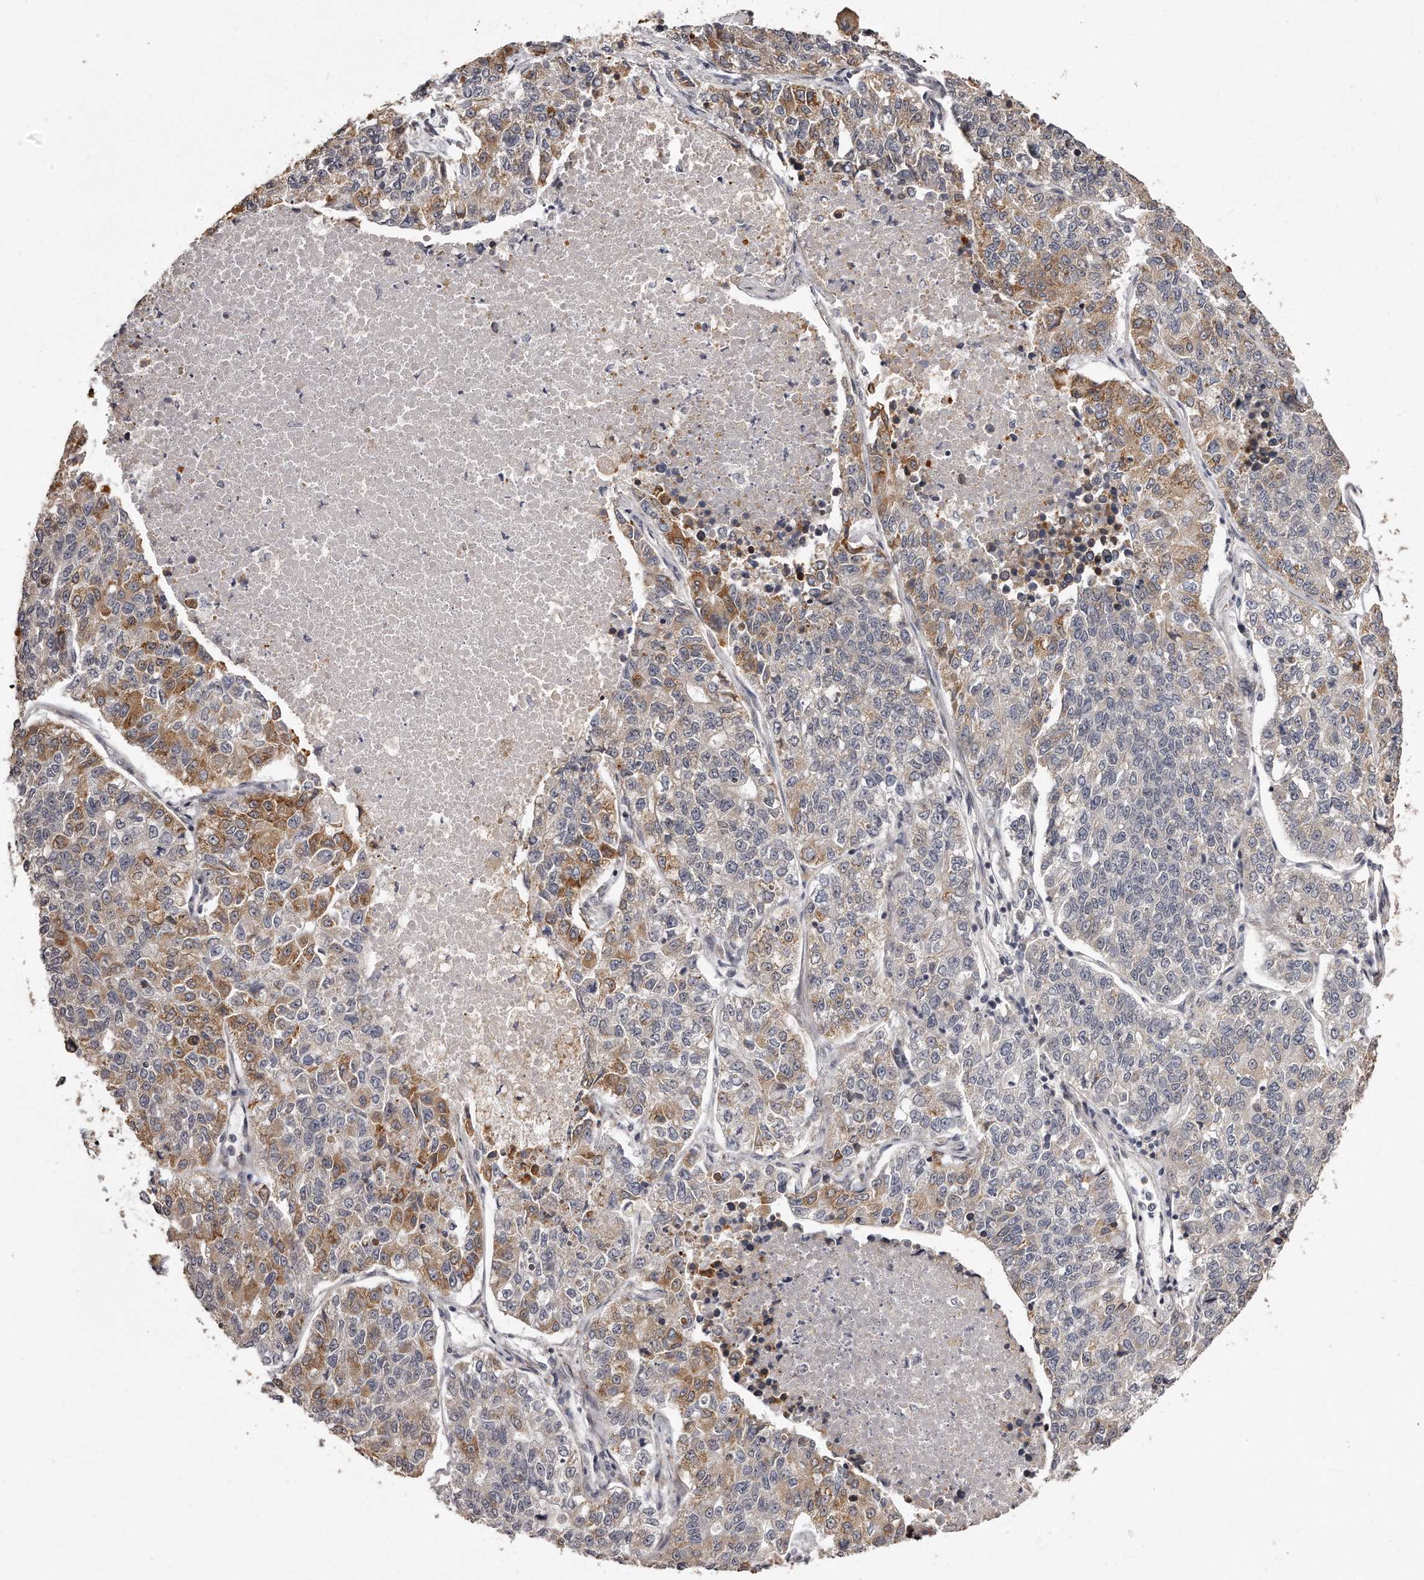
{"staining": {"intensity": "moderate", "quantity": "25%-75%", "location": "cytoplasmic/membranous"}, "tissue": "lung cancer", "cell_type": "Tumor cells", "image_type": "cancer", "snomed": [{"axis": "morphology", "description": "Adenocarcinoma, NOS"}, {"axis": "topography", "description": "Lung"}], "caption": "Protein staining by immunohistochemistry (IHC) exhibits moderate cytoplasmic/membranous expression in approximately 25%-75% of tumor cells in lung adenocarcinoma. (brown staining indicates protein expression, while blue staining denotes nuclei).", "gene": "TRAPPC14", "patient": {"sex": "male", "age": 49}}